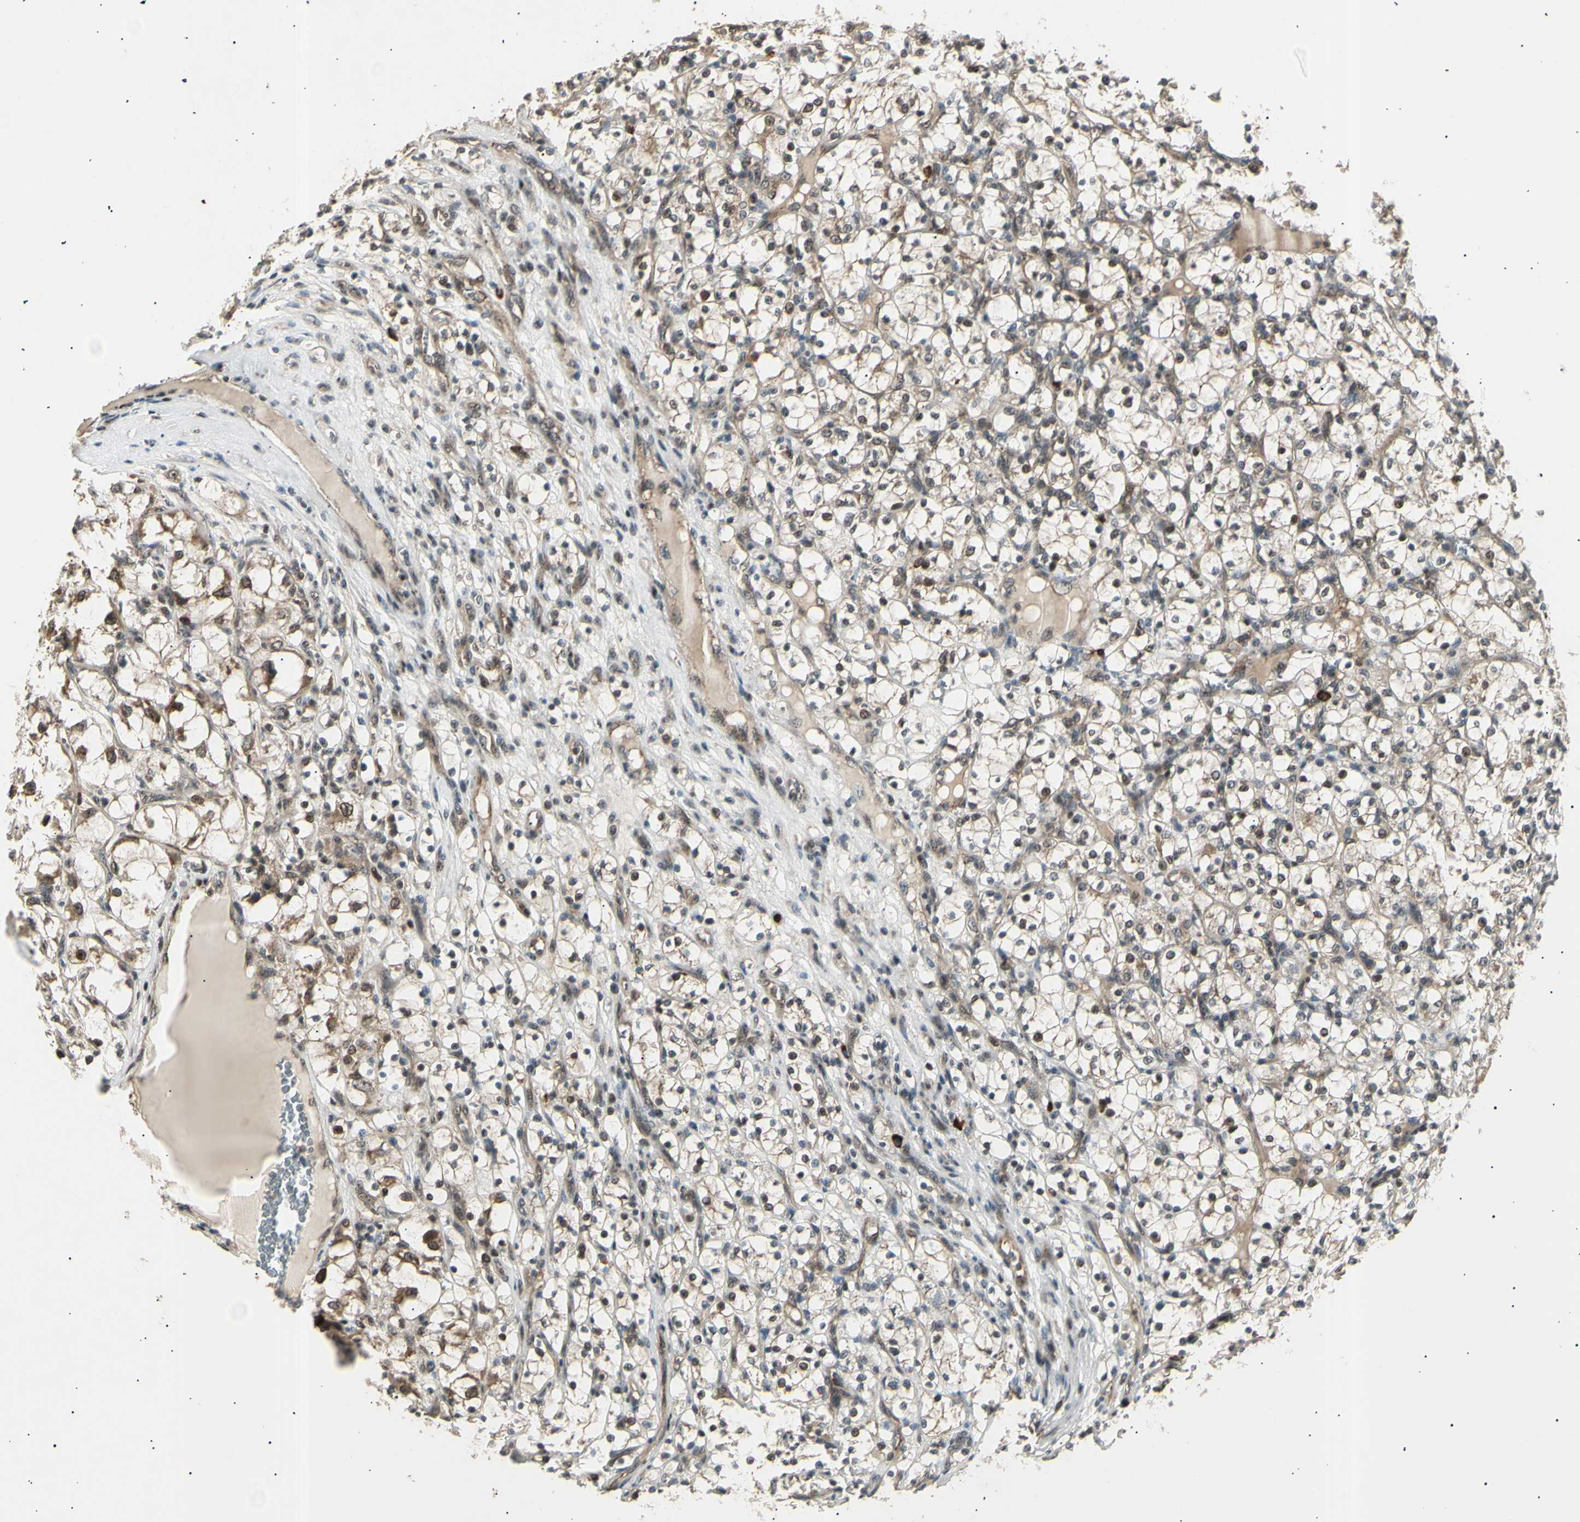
{"staining": {"intensity": "weak", "quantity": "25%-75%", "location": "cytoplasmic/membranous,nuclear"}, "tissue": "renal cancer", "cell_type": "Tumor cells", "image_type": "cancer", "snomed": [{"axis": "morphology", "description": "Adenocarcinoma, NOS"}, {"axis": "topography", "description": "Kidney"}], "caption": "IHC of adenocarcinoma (renal) reveals low levels of weak cytoplasmic/membranous and nuclear staining in approximately 25%-75% of tumor cells.", "gene": "NUAK2", "patient": {"sex": "female", "age": 69}}